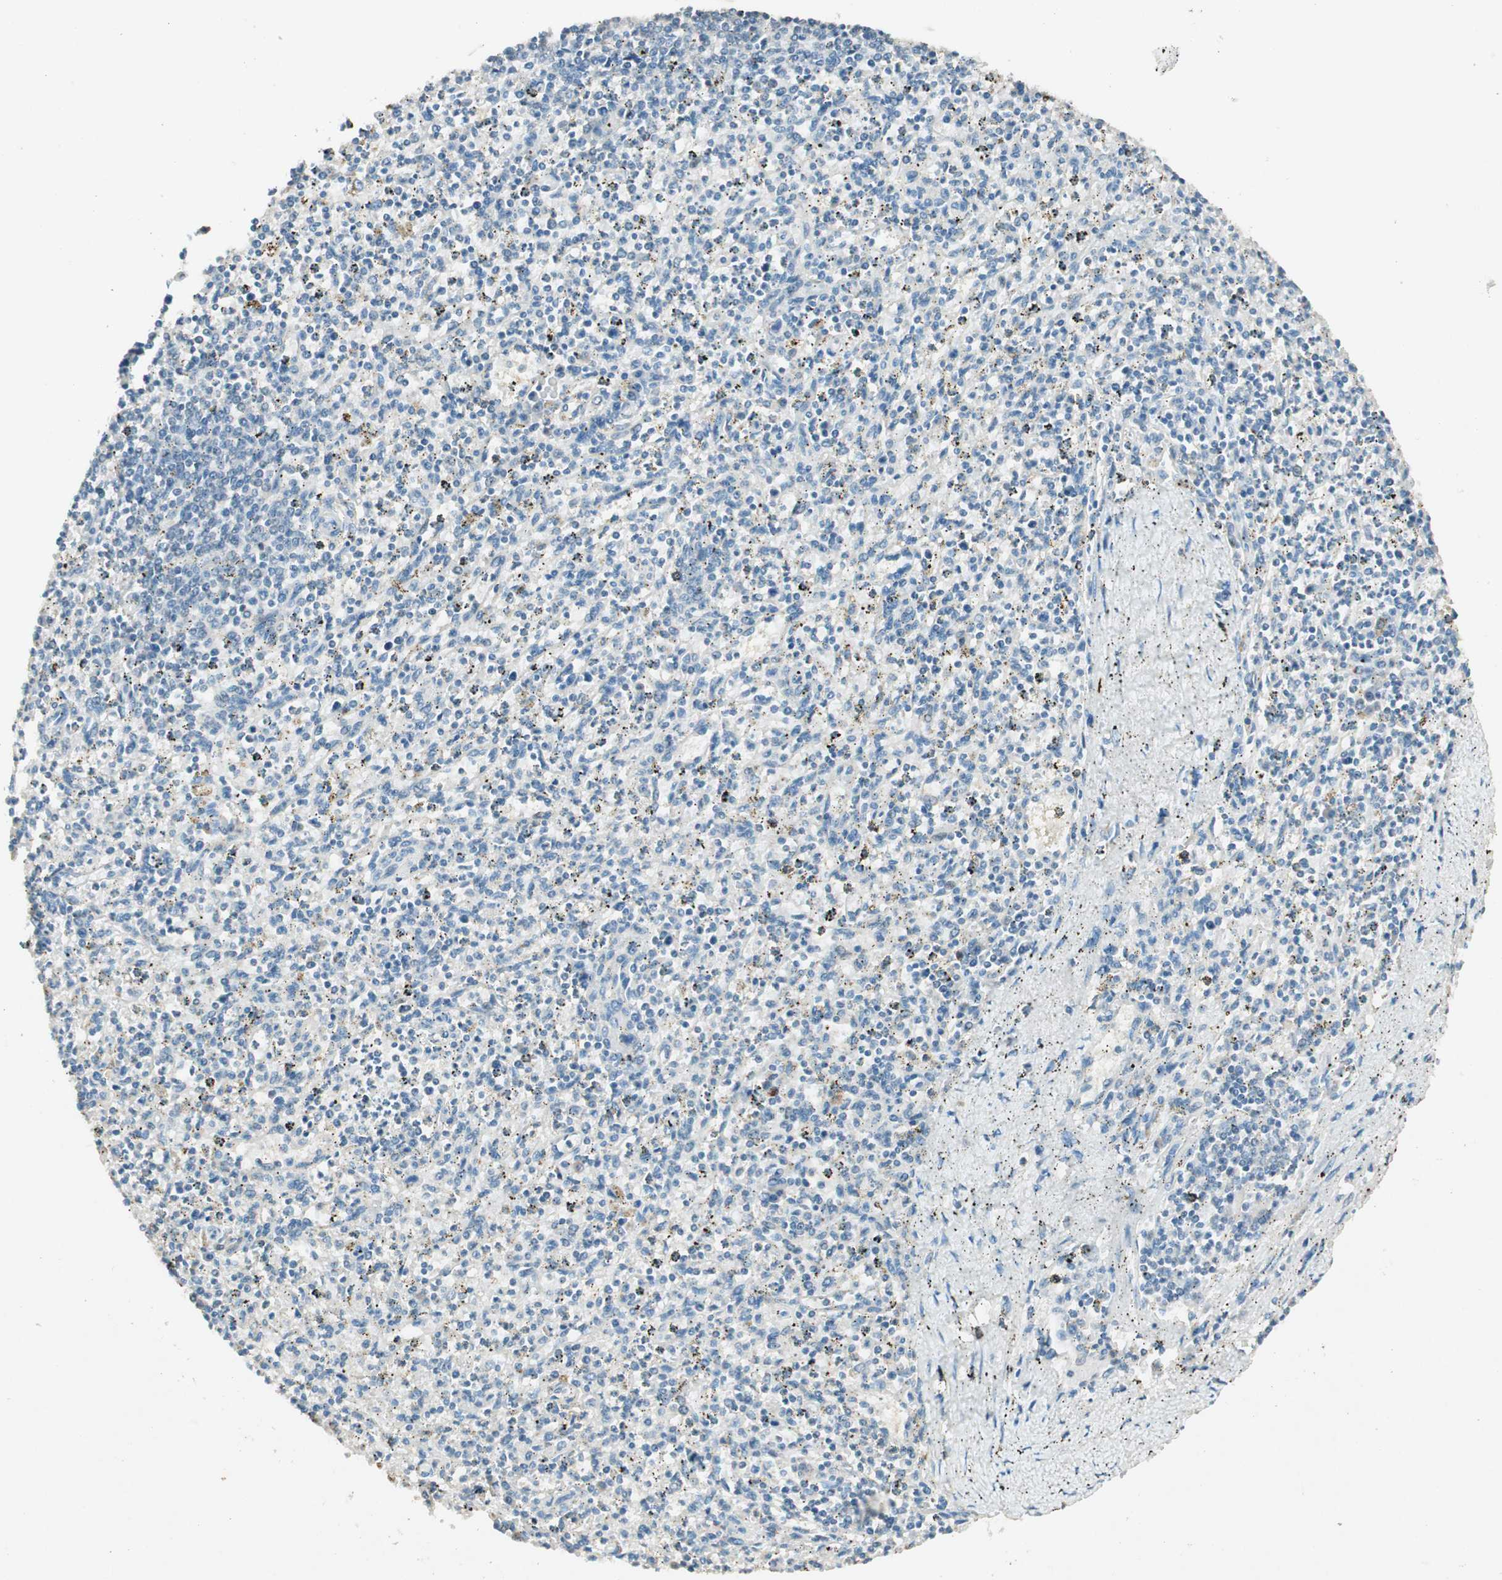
{"staining": {"intensity": "weak", "quantity": "<25%", "location": "cytoplasmic/membranous"}, "tissue": "spleen", "cell_type": "Cells in red pulp", "image_type": "normal", "snomed": [{"axis": "morphology", "description": "Normal tissue, NOS"}, {"axis": "topography", "description": "Spleen"}], "caption": "Immunohistochemistry (IHC) photomicrograph of normal spleen: human spleen stained with DAB shows no significant protein expression in cells in red pulp.", "gene": "NKAIN1", "patient": {"sex": "male", "age": 72}}